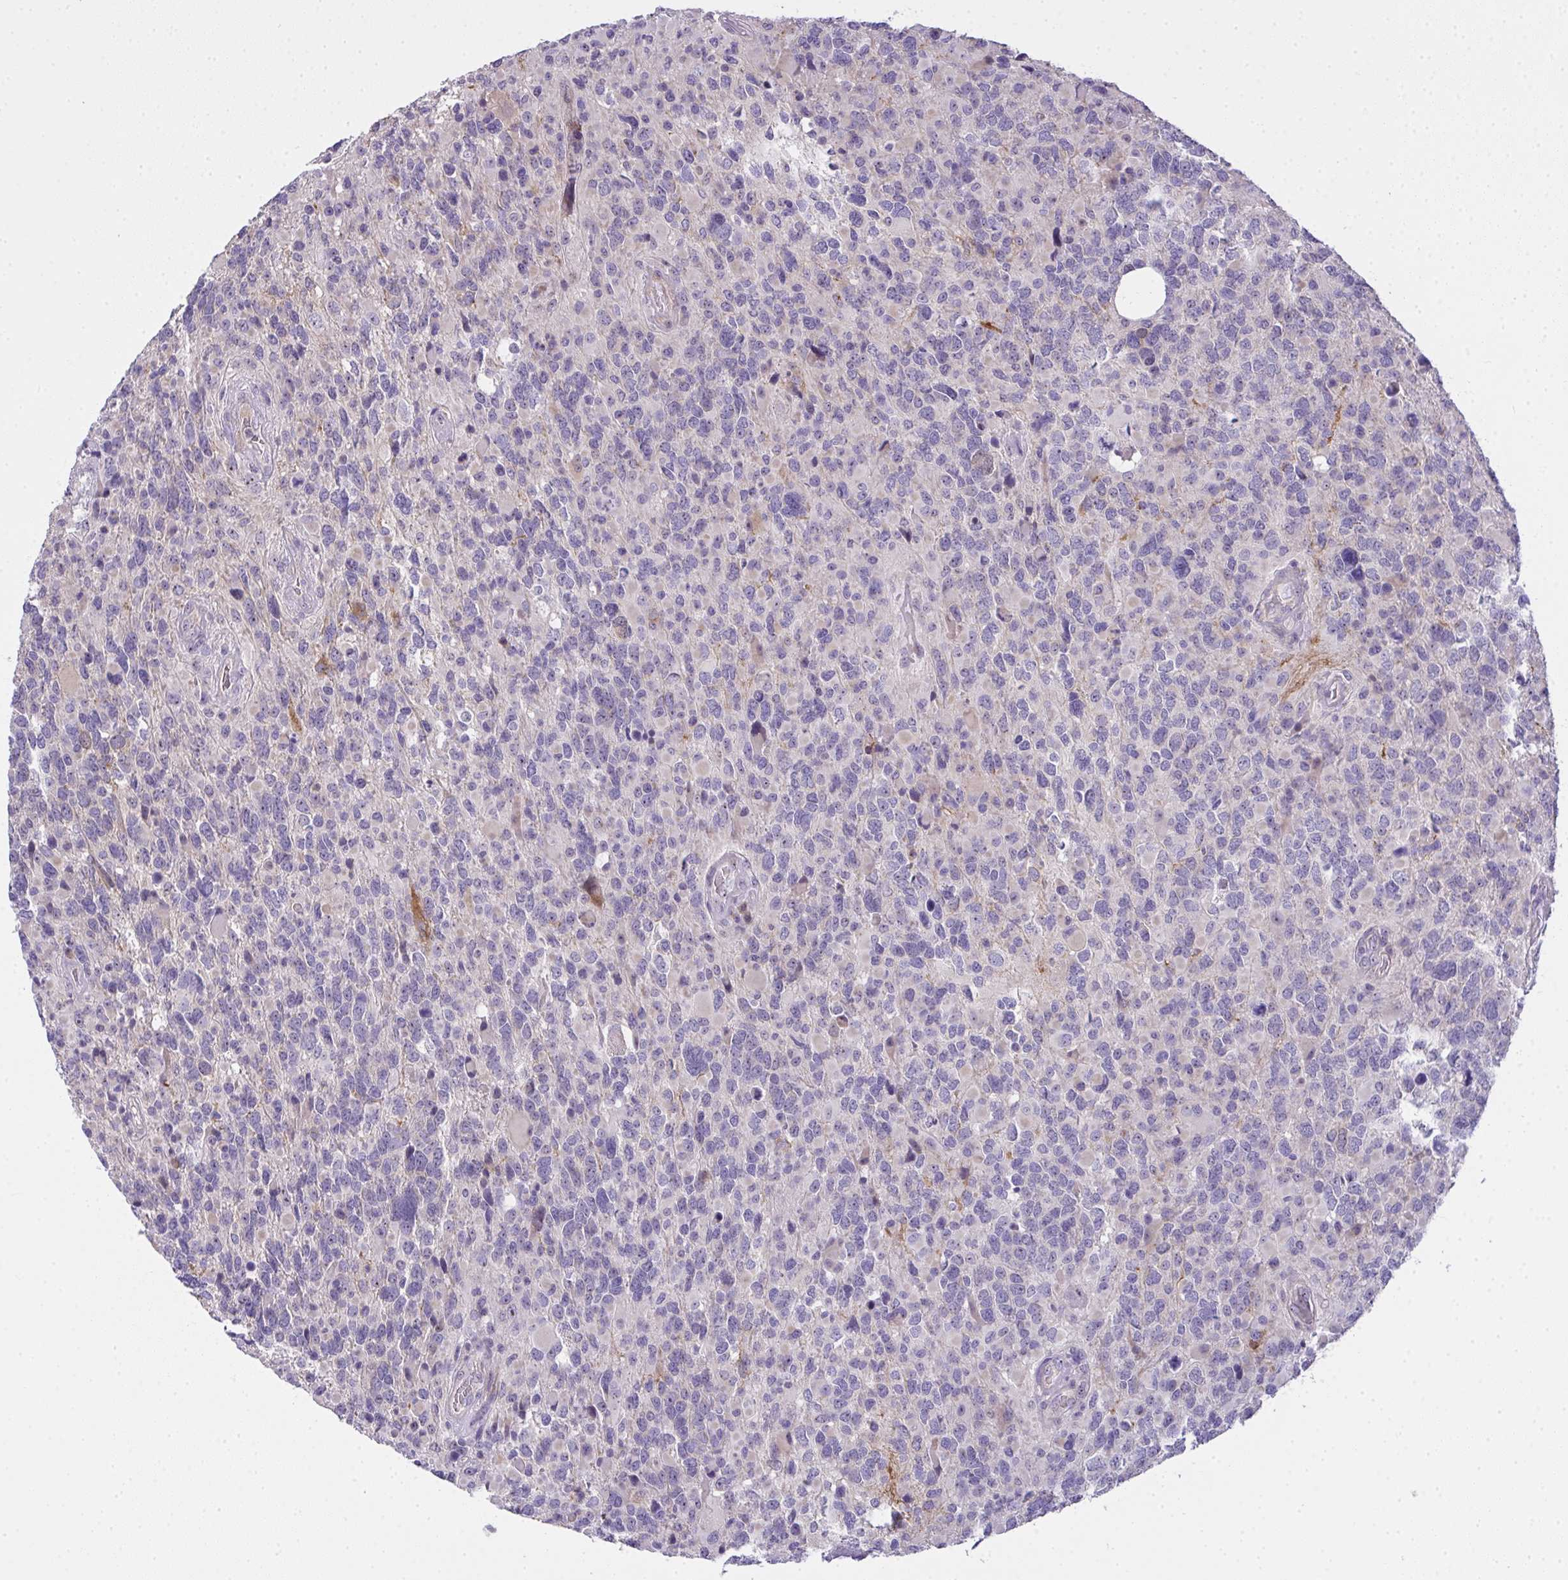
{"staining": {"intensity": "negative", "quantity": "none", "location": "none"}, "tissue": "glioma", "cell_type": "Tumor cells", "image_type": "cancer", "snomed": [{"axis": "morphology", "description": "Glioma, malignant, High grade"}, {"axis": "topography", "description": "Brain"}], "caption": "DAB (3,3'-diaminobenzidine) immunohistochemical staining of malignant glioma (high-grade) shows no significant staining in tumor cells. The staining is performed using DAB brown chromogen with nuclei counter-stained in using hematoxylin.", "gene": "NT5C1A", "patient": {"sex": "female", "age": 40}}